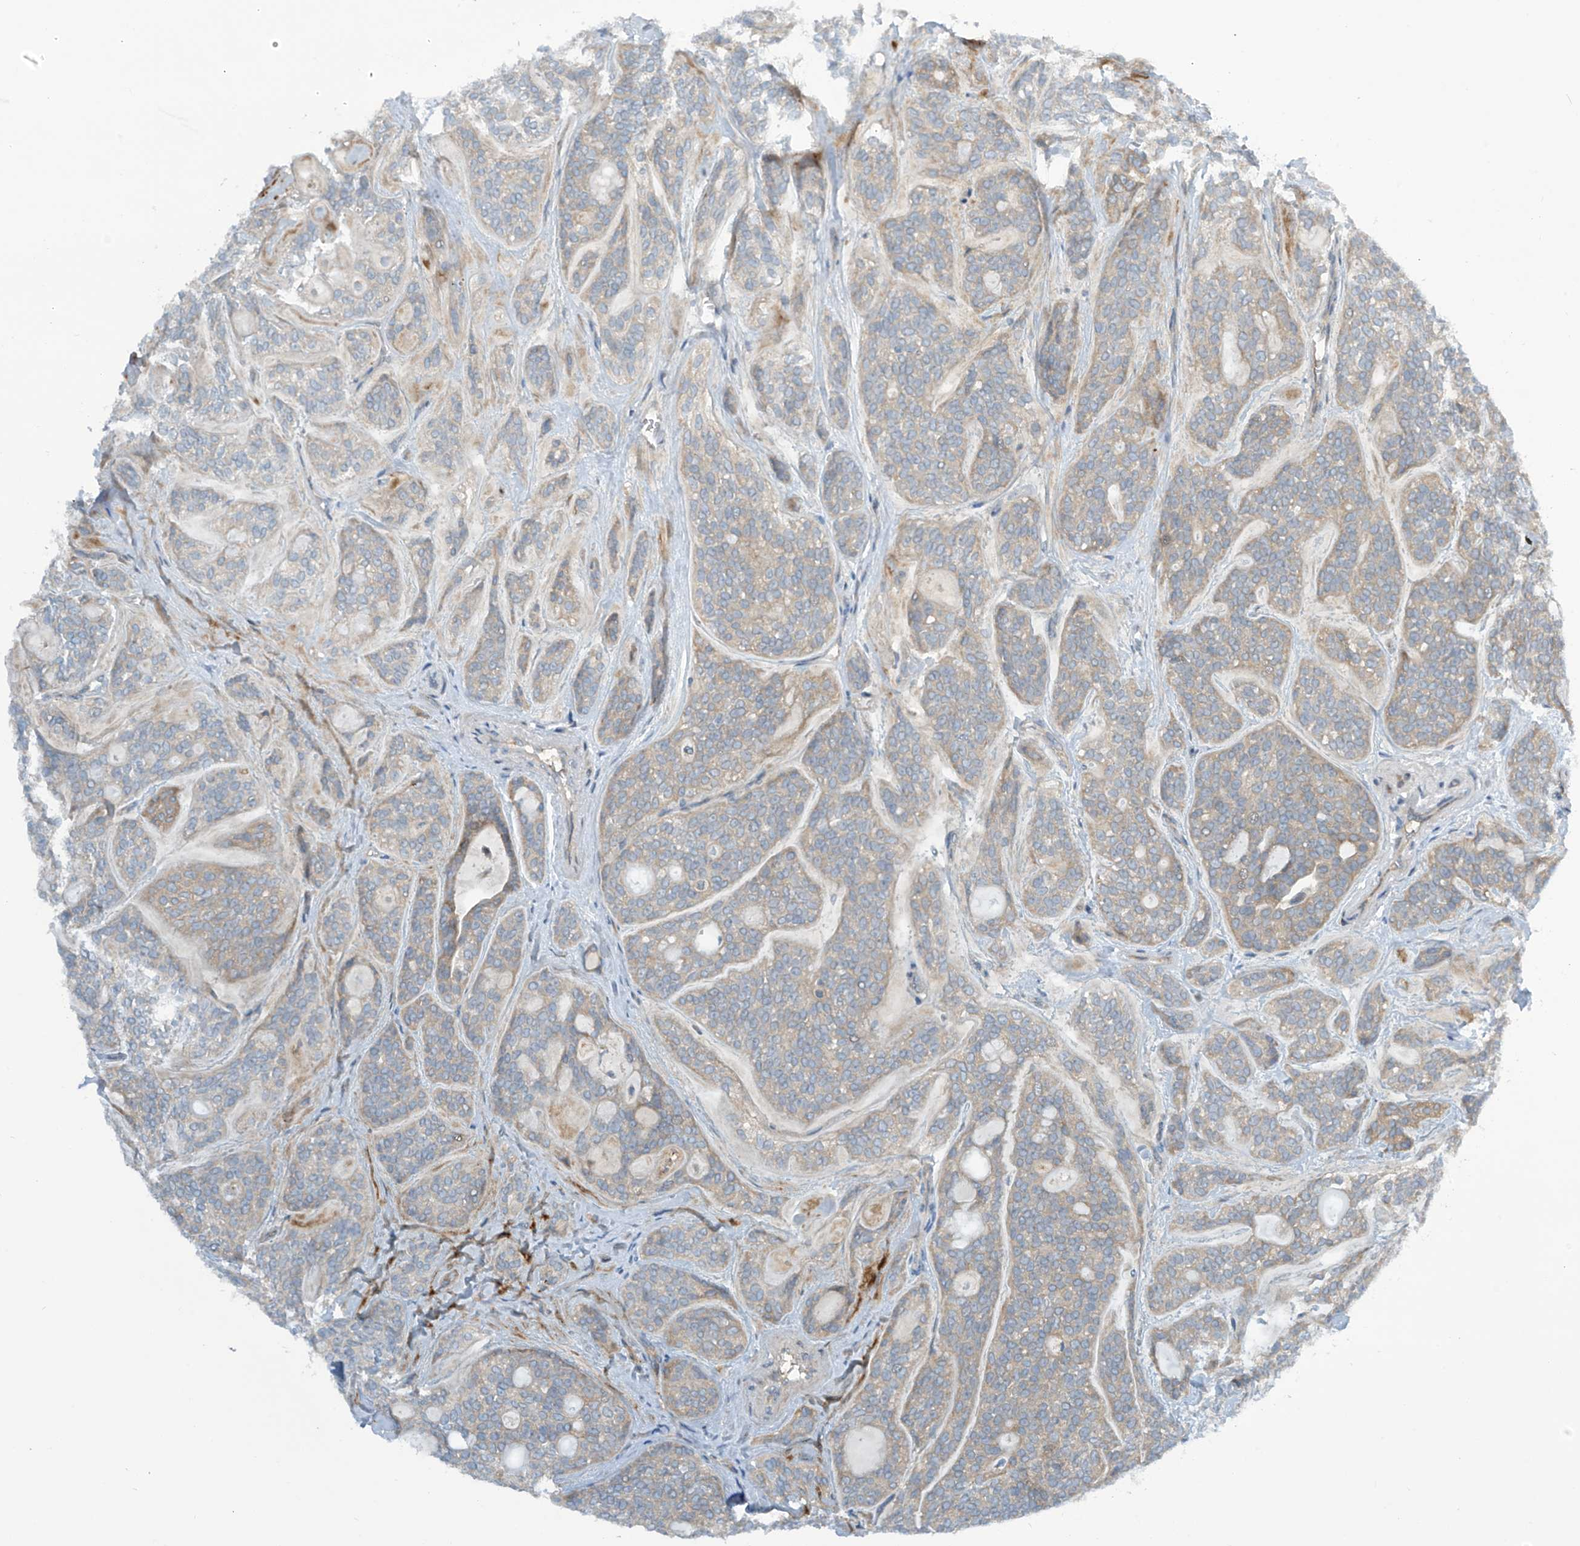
{"staining": {"intensity": "negative", "quantity": "none", "location": "none"}, "tissue": "head and neck cancer", "cell_type": "Tumor cells", "image_type": "cancer", "snomed": [{"axis": "morphology", "description": "Adenocarcinoma, NOS"}, {"axis": "topography", "description": "Head-Neck"}], "caption": "DAB (3,3'-diaminobenzidine) immunohistochemical staining of human head and neck cancer (adenocarcinoma) demonstrates no significant positivity in tumor cells.", "gene": "FSD1L", "patient": {"sex": "male", "age": 66}}